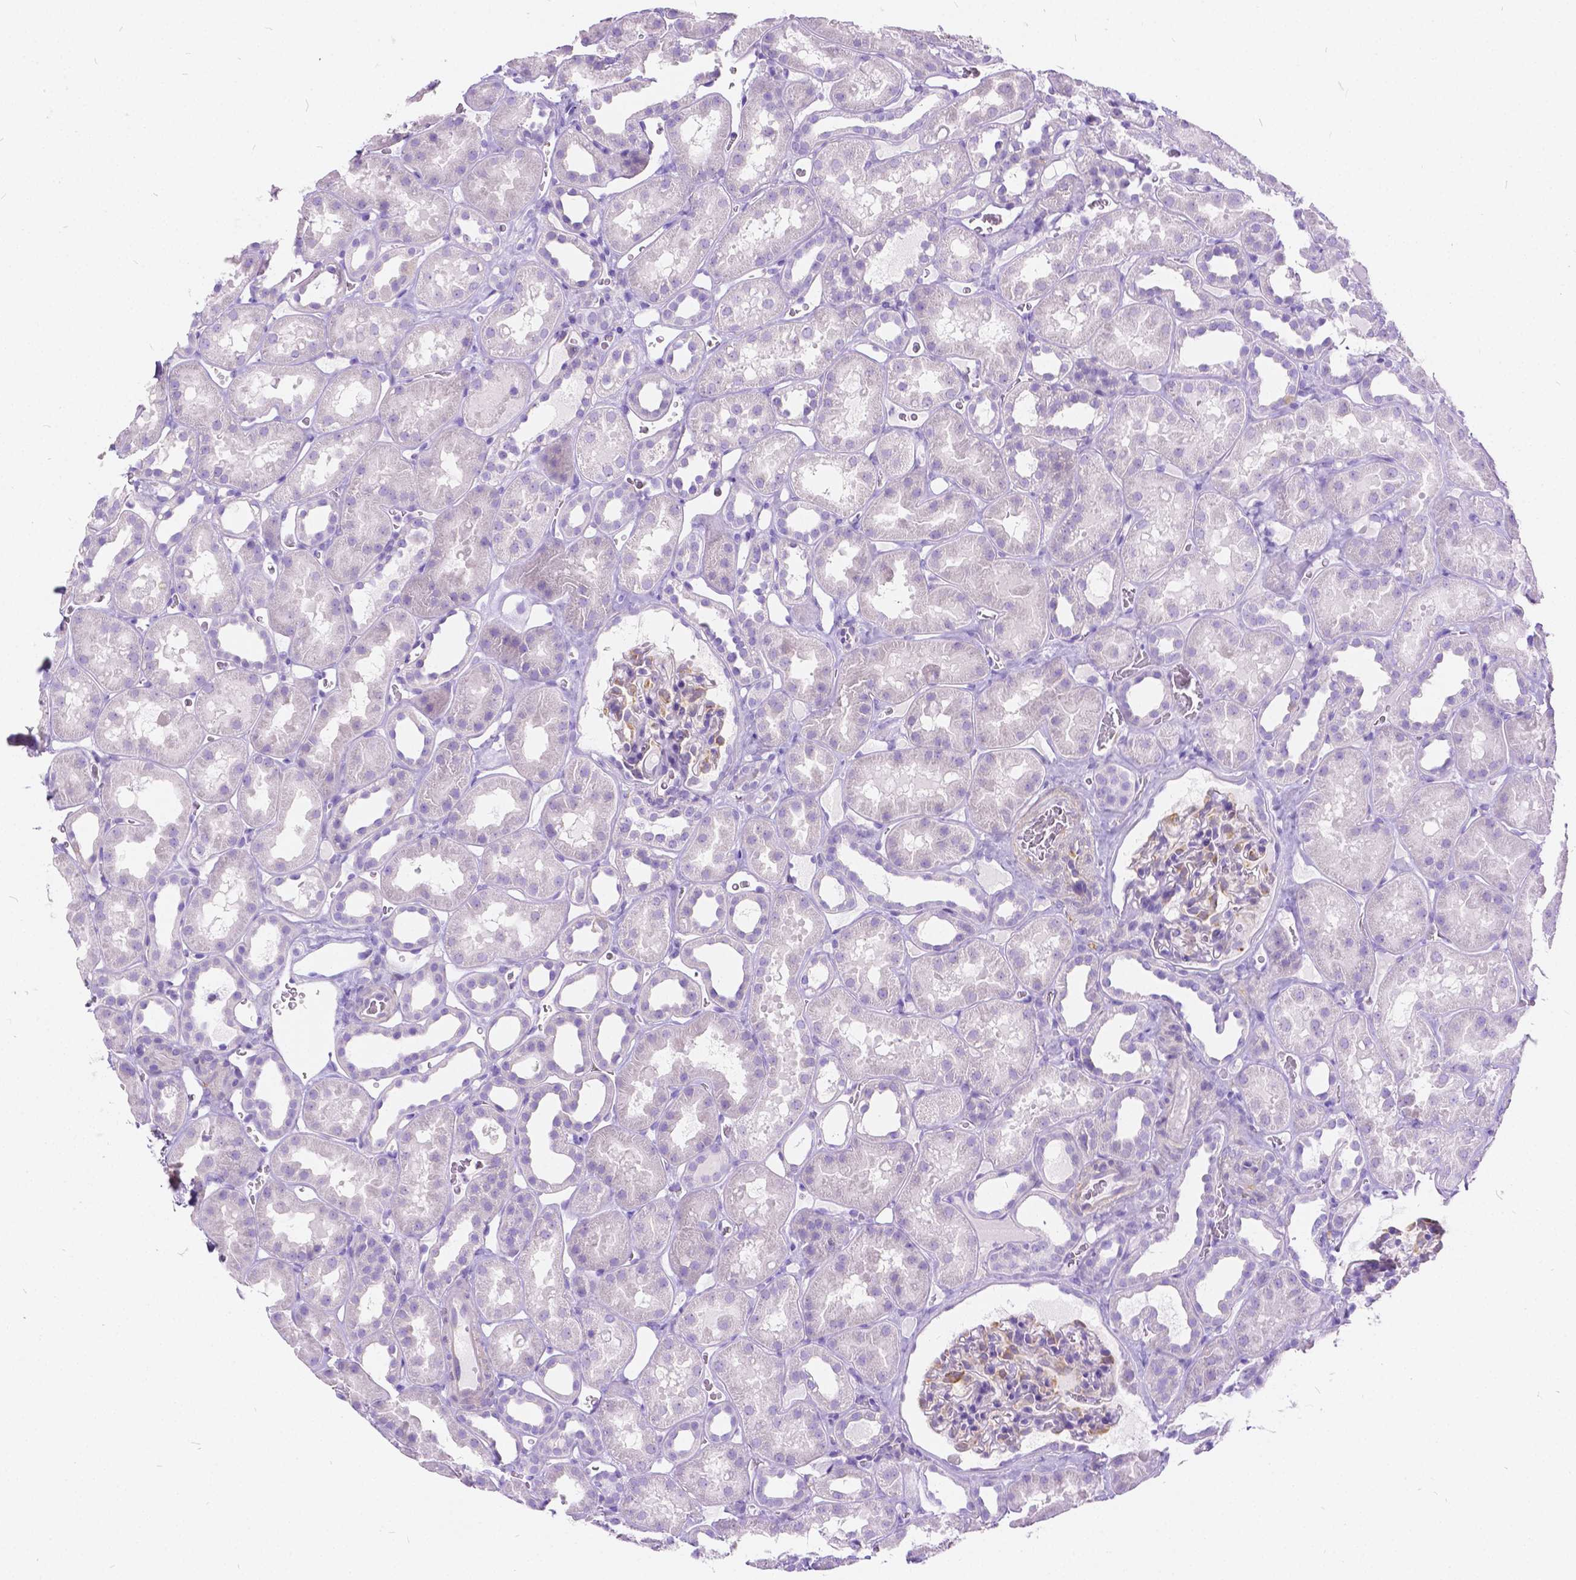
{"staining": {"intensity": "moderate", "quantity": "<25%", "location": "cytoplasmic/membranous"}, "tissue": "kidney", "cell_type": "Cells in glomeruli", "image_type": "normal", "snomed": [{"axis": "morphology", "description": "Normal tissue, NOS"}, {"axis": "topography", "description": "Kidney"}], "caption": "About <25% of cells in glomeruli in unremarkable kidney display moderate cytoplasmic/membranous protein staining as visualized by brown immunohistochemical staining.", "gene": "CHRM1", "patient": {"sex": "female", "age": 41}}